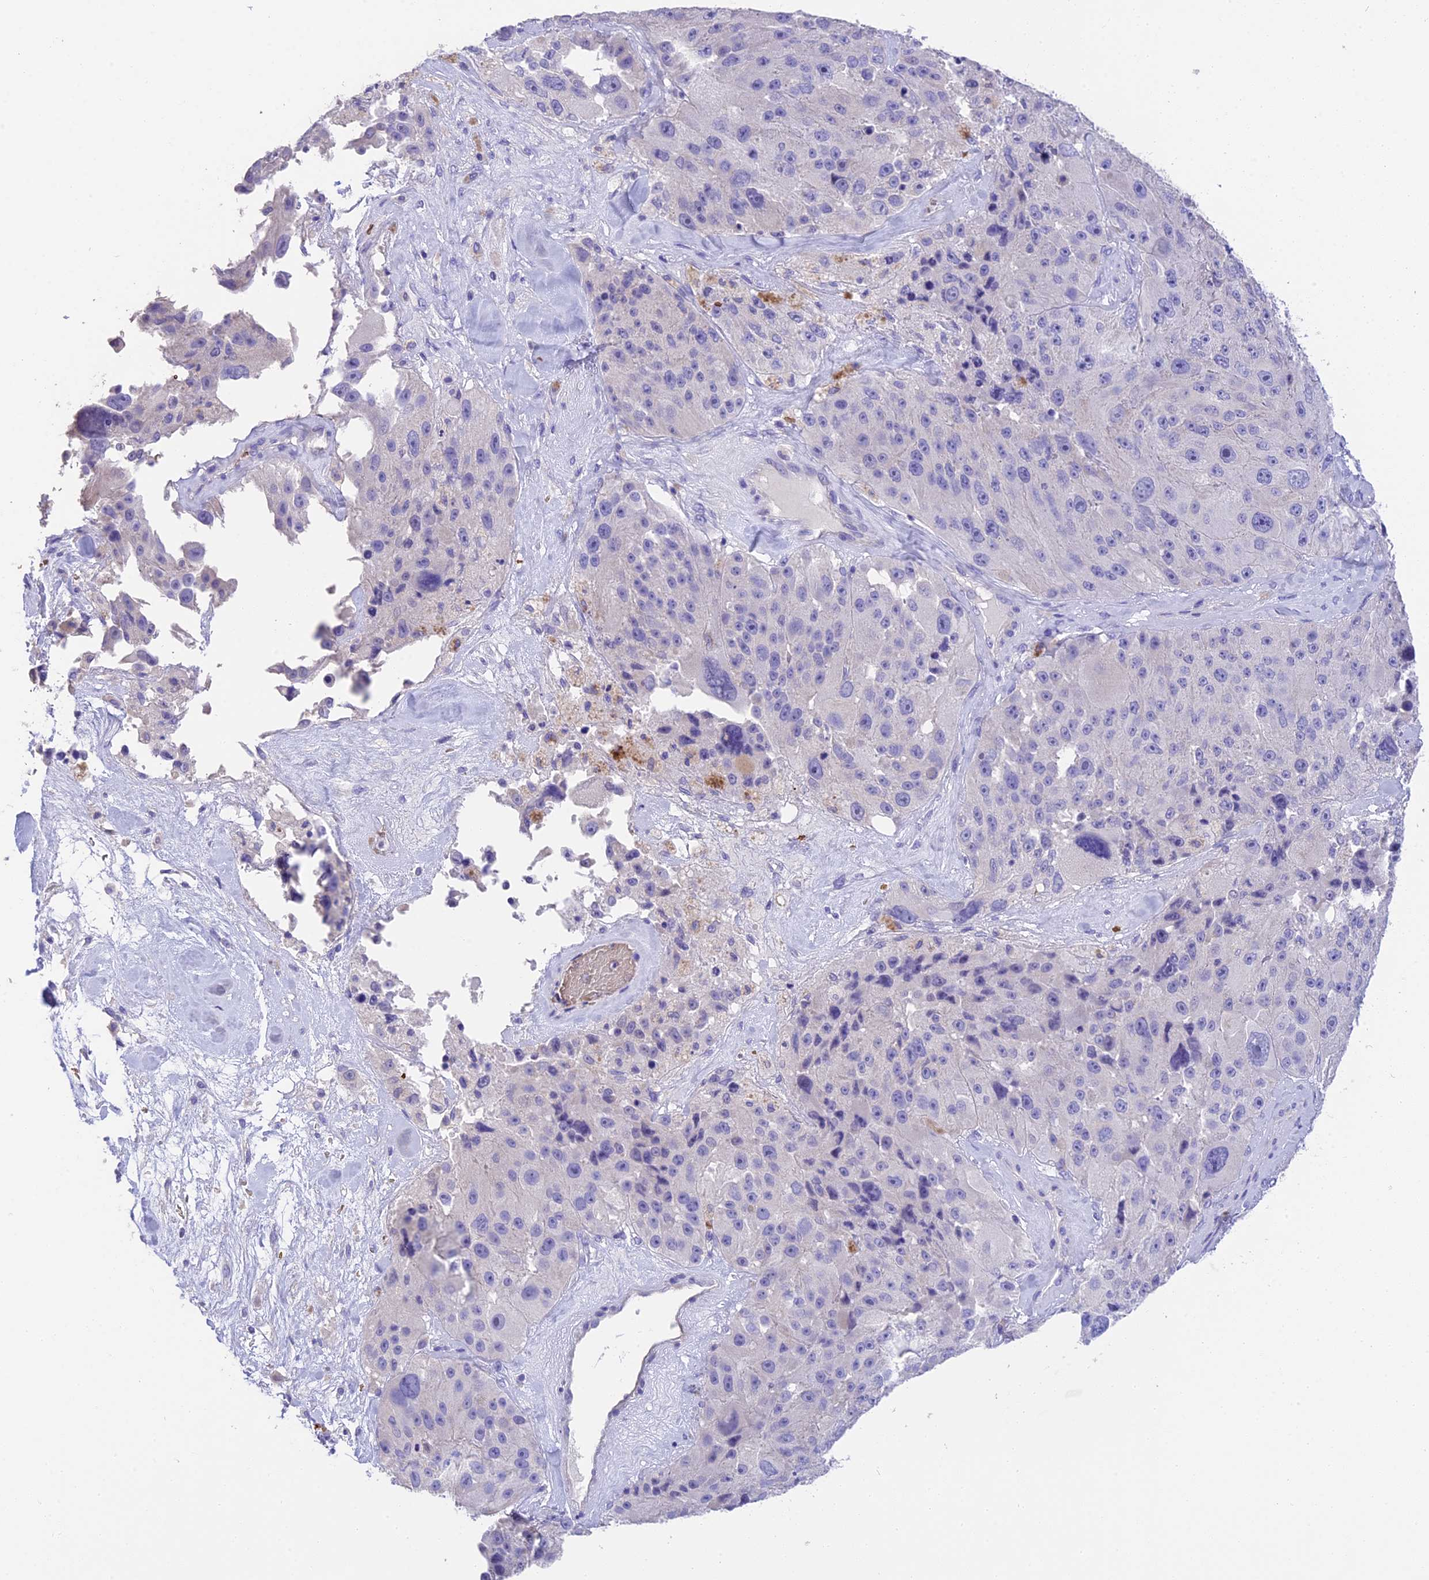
{"staining": {"intensity": "negative", "quantity": "none", "location": "none"}, "tissue": "melanoma", "cell_type": "Tumor cells", "image_type": "cancer", "snomed": [{"axis": "morphology", "description": "Malignant melanoma, Metastatic site"}, {"axis": "topography", "description": "Lymph node"}], "caption": "A high-resolution image shows immunohistochemistry (IHC) staining of malignant melanoma (metastatic site), which displays no significant expression in tumor cells.", "gene": "TNNC2", "patient": {"sex": "male", "age": 62}}